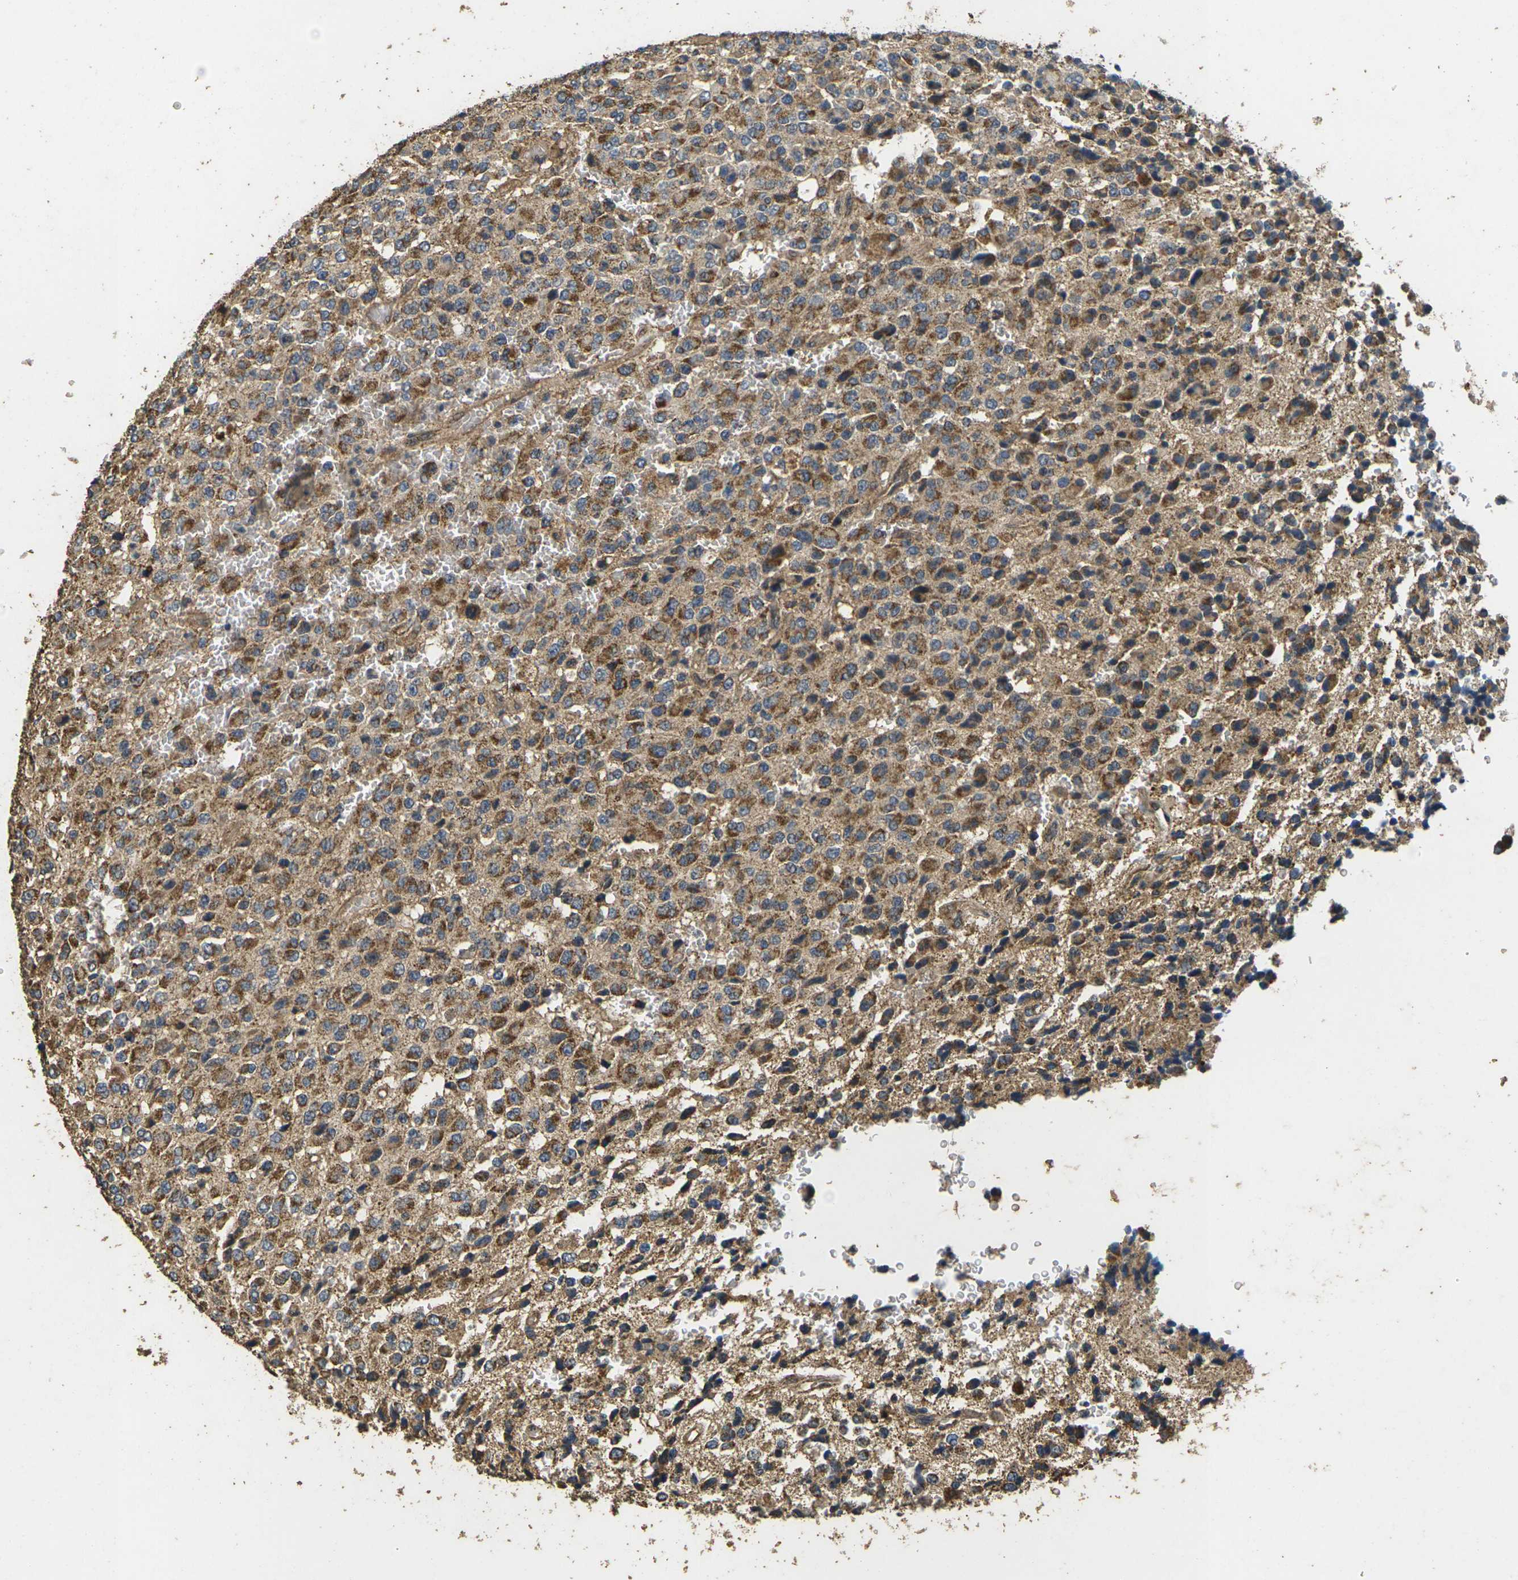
{"staining": {"intensity": "moderate", "quantity": ">75%", "location": "cytoplasmic/membranous"}, "tissue": "glioma", "cell_type": "Tumor cells", "image_type": "cancer", "snomed": [{"axis": "morphology", "description": "Glioma, malignant, High grade"}, {"axis": "topography", "description": "pancreas cauda"}], "caption": "Immunohistochemistry (IHC) photomicrograph of malignant glioma (high-grade) stained for a protein (brown), which demonstrates medium levels of moderate cytoplasmic/membranous expression in approximately >75% of tumor cells.", "gene": "MAPK11", "patient": {"sex": "male", "age": 60}}